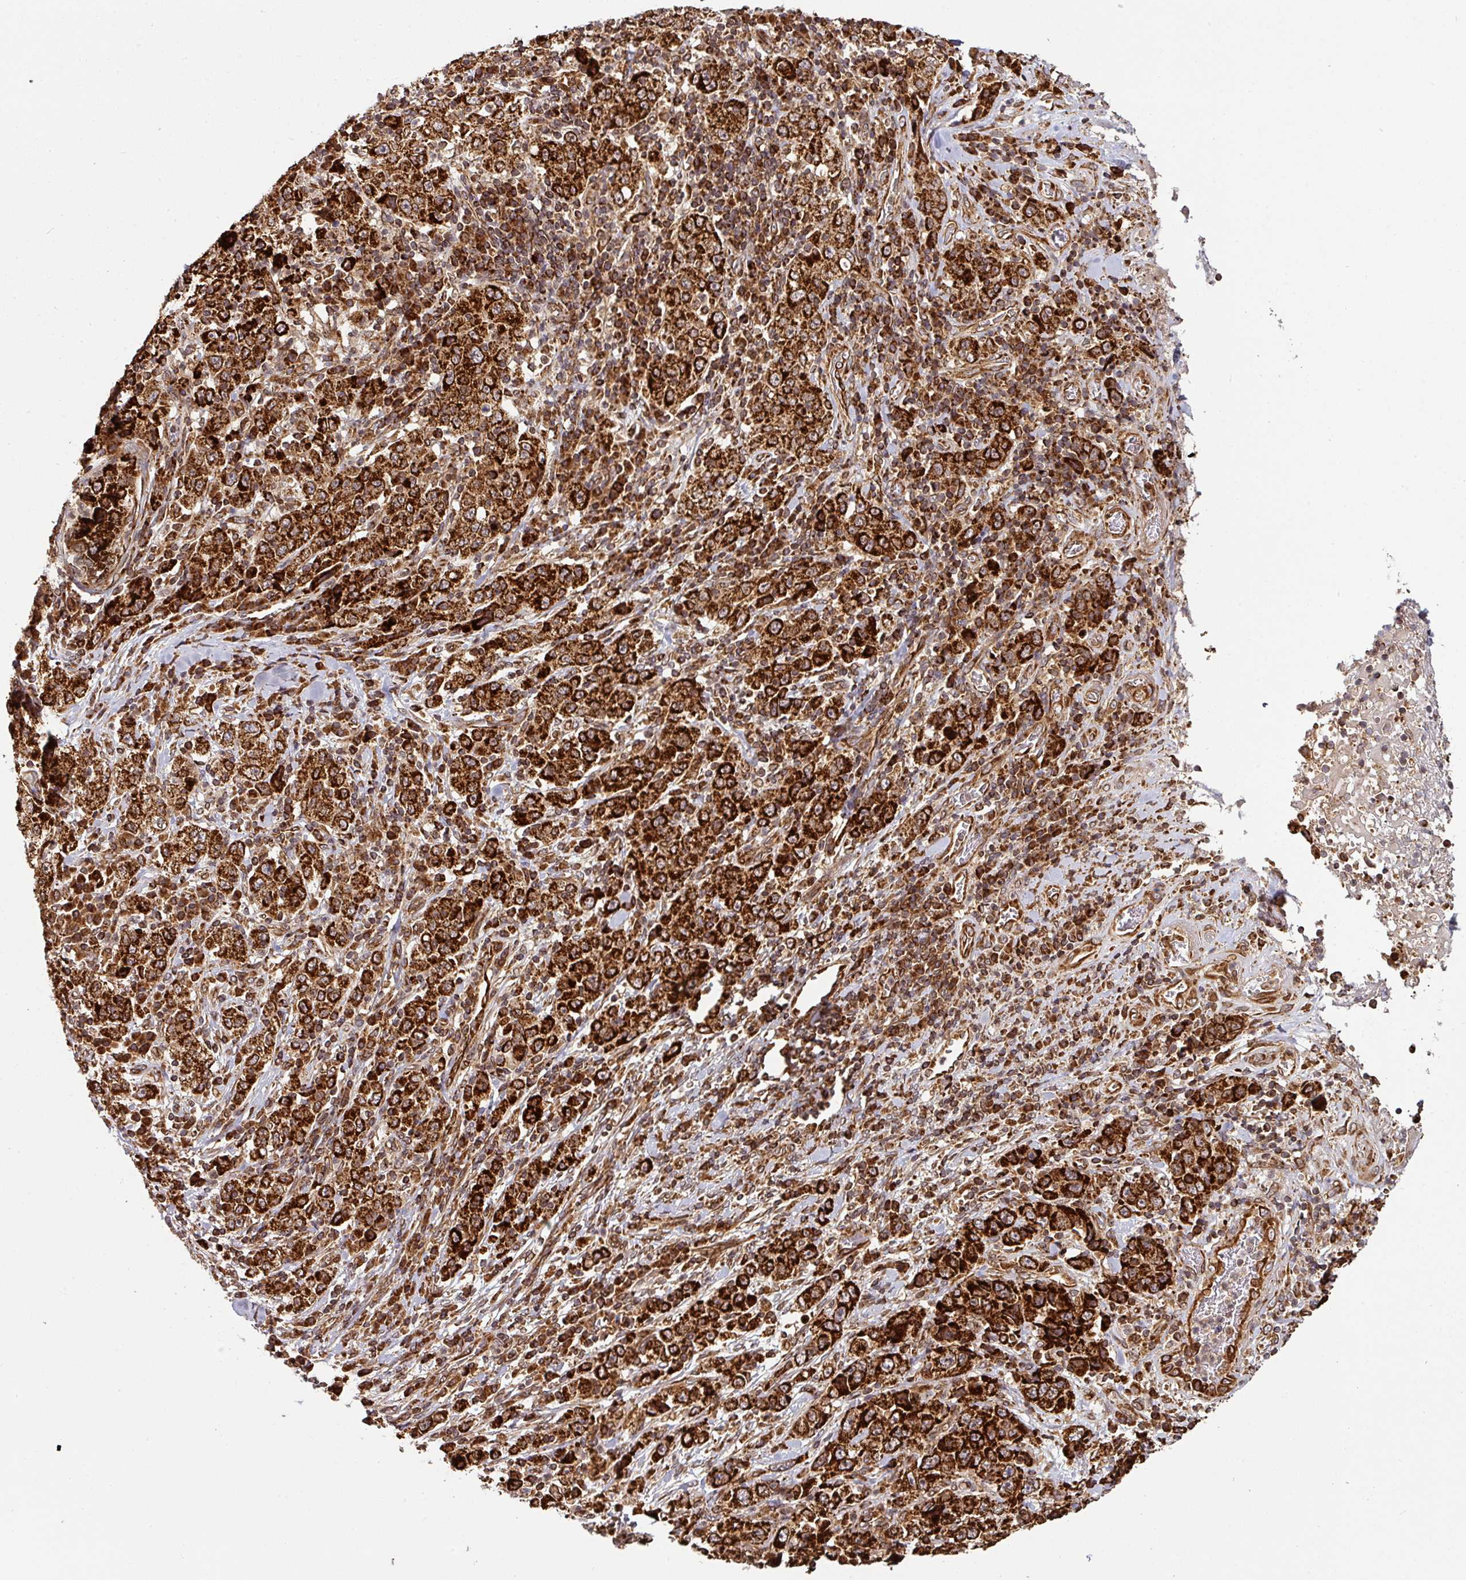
{"staining": {"intensity": "strong", "quantity": ">75%", "location": "cytoplasmic/membranous"}, "tissue": "stomach cancer", "cell_type": "Tumor cells", "image_type": "cancer", "snomed": [{"axis": "morphology", "description": "Normal tissue, NOS"}, {"axis": "morphology", "description": "Adenocarcinoma, NOS"}, {"axis": "topography", "description": "Stomach, upper"}, {"axis": "topography", "description": "Stomach"}], "caption": "An immunohistochemistry histopathology image of neoplastic tissue is shown. Protein staining in brown highlights strong cytoplasmic/membranous positivity in stomach cancer (adenocarcinoma) within tumor cells.", "gene": "TRAP1", "patient": {"sex": "male", "age": 59}}